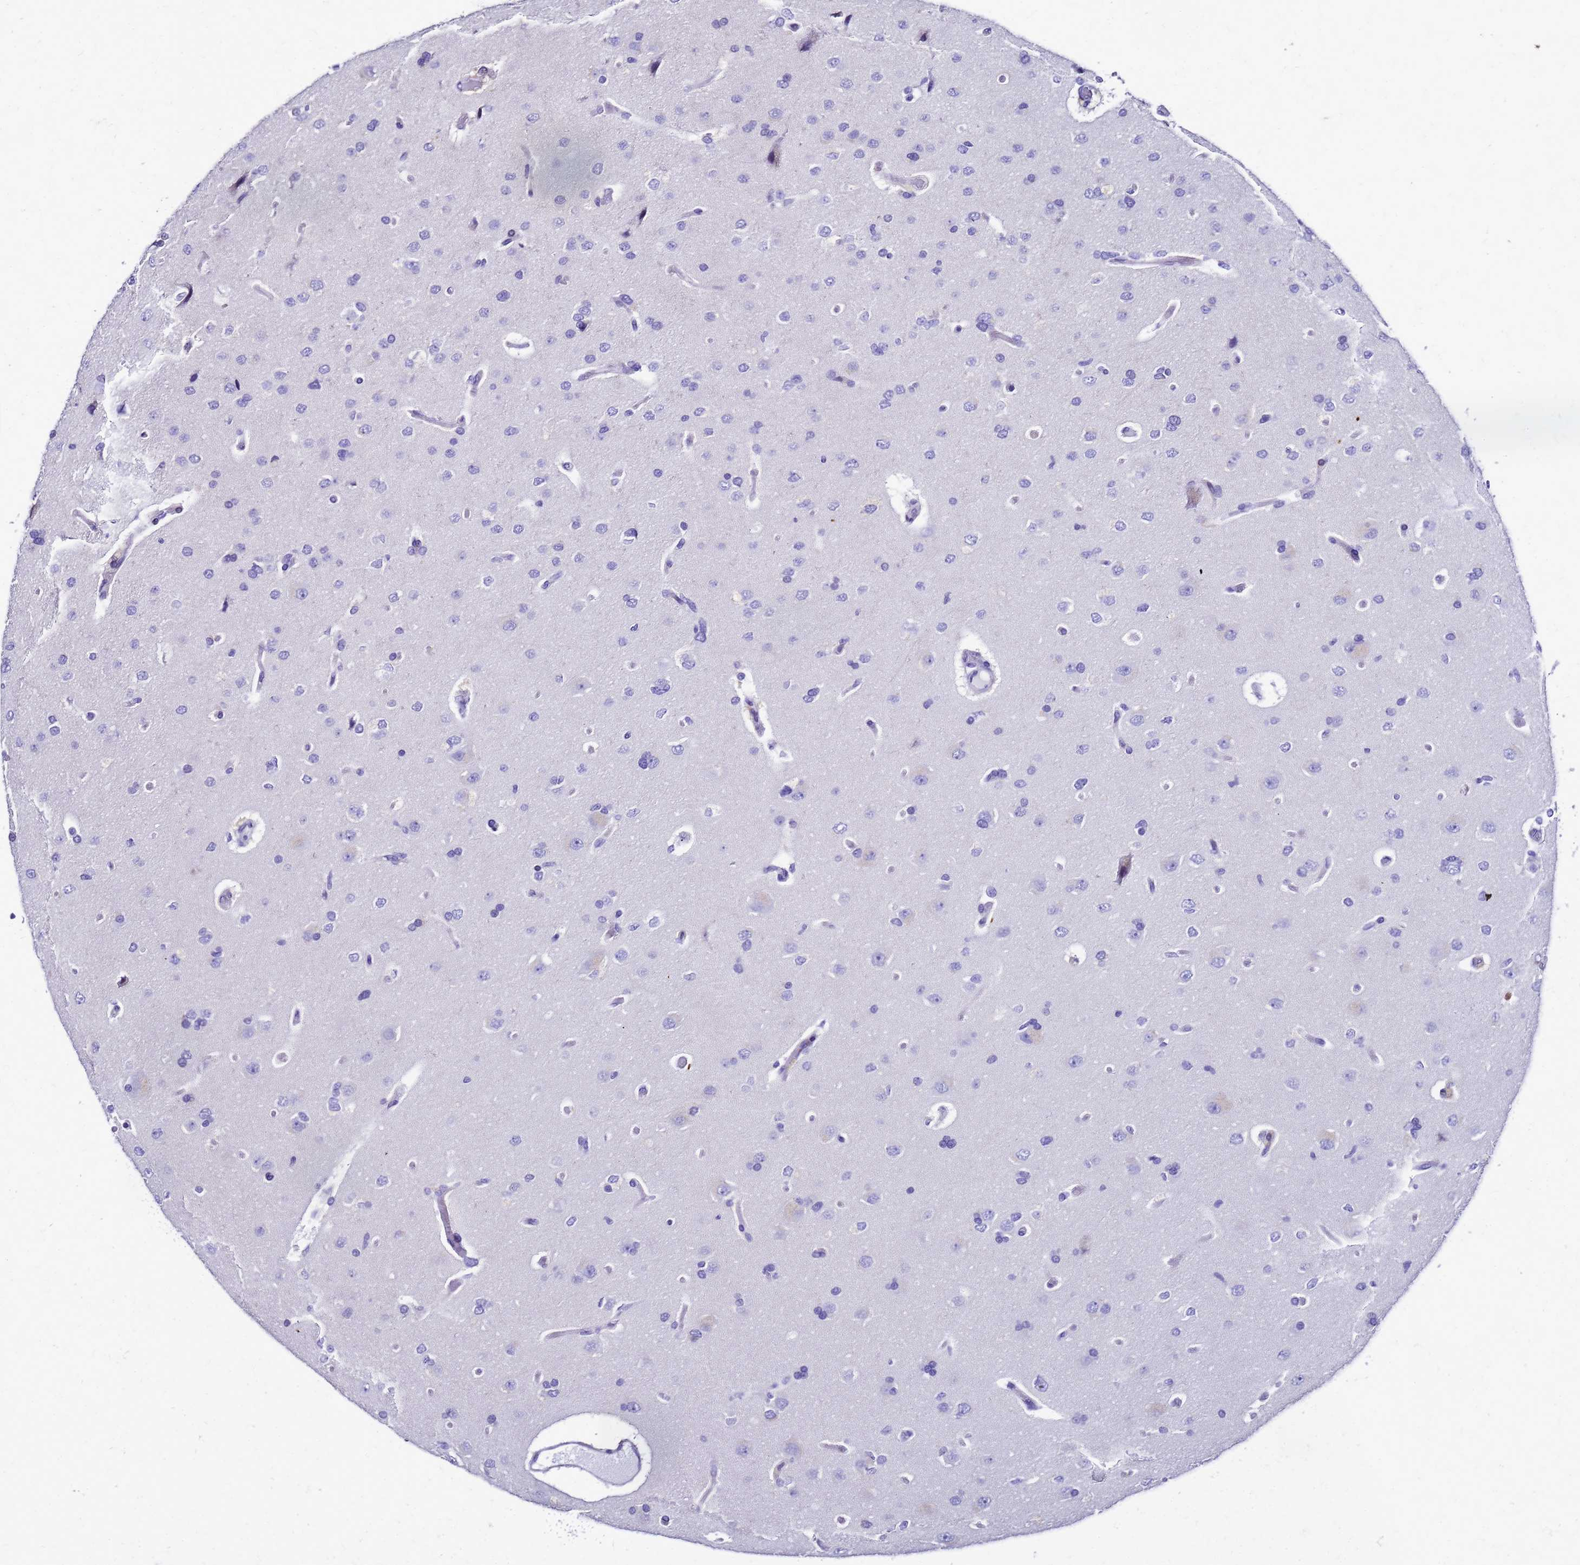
{"staining": {"intensity": "negative", "quantity": "none", "location": "none"}, "tissue": "glioma", "cell_type": "Tumor cells", "image_type": "cancer", "snomed": [{"axis": "morphology", "description": "Glioma, malignant, High grade"}, {"axis": "topography", "description": "Brain"}], "caption": "Glioma was stained to show a protein in brown. There is no significant staining in tumor cells.", "gene": "SMIM21", "patient": {"sex": "male", "age": 77}}